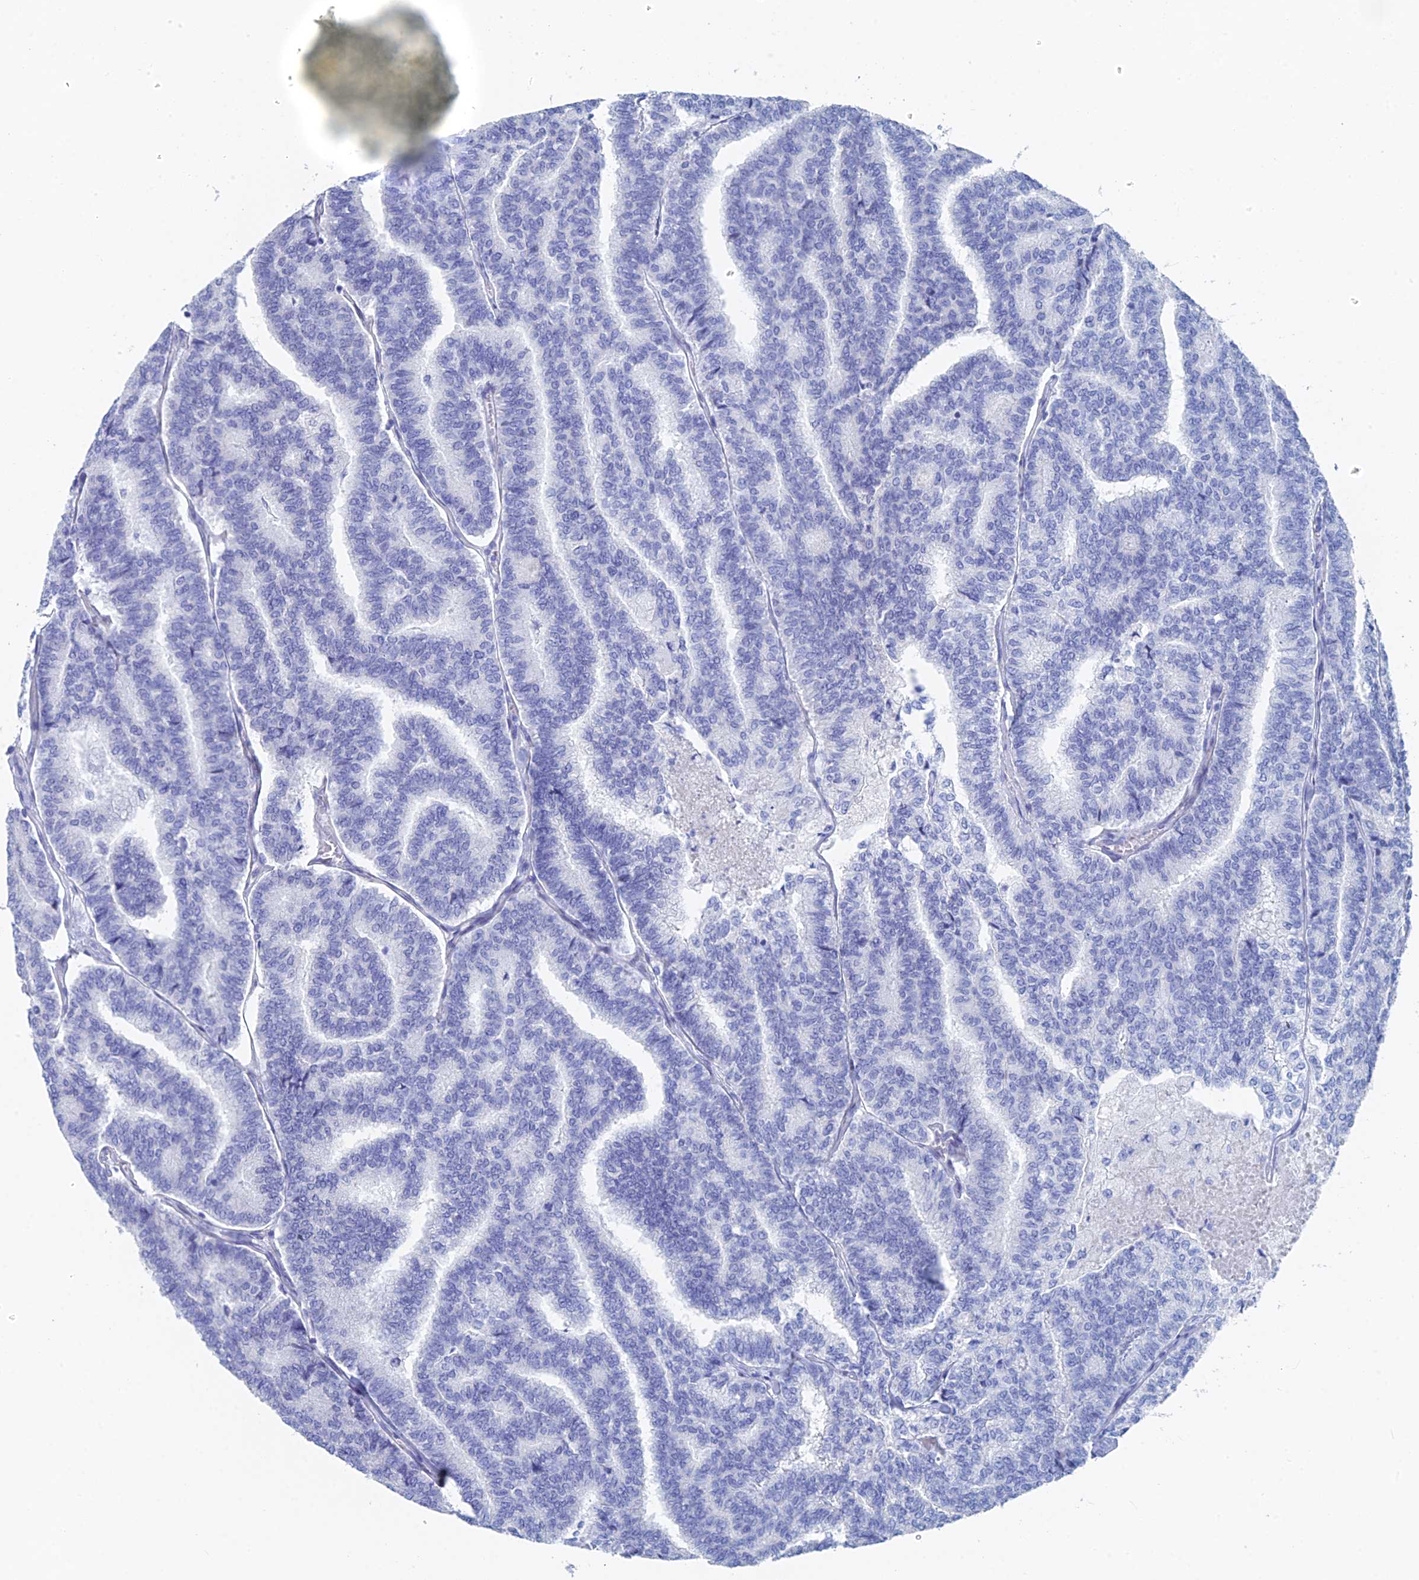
{"staining": {"intensity": "negative", "quantity": "none", "location": "none"}, "tissue": "thyroid cancer", "cell_type": "Tumor cells", "image_type": "cancer", "snomed": [{"axis": "morphology", "description": "Papillary adenocarcinoma, NOS"}, {"axis": "topography", "description": "Thyroid gland"}], "caption": "Immunohistochemistry micrograph of neoplastic tissue: thyroid cancer stained with DAB (3,3'-diaminobenzidine) exhibits no significant protein expression in tumor cells. (Stains: DAB IHC with hematoxylin counter stain, Microscopy: brightfield microscopy at high magnification).", "gene": "KCNK18", "patient": {"sex": "female", "age": 35}}